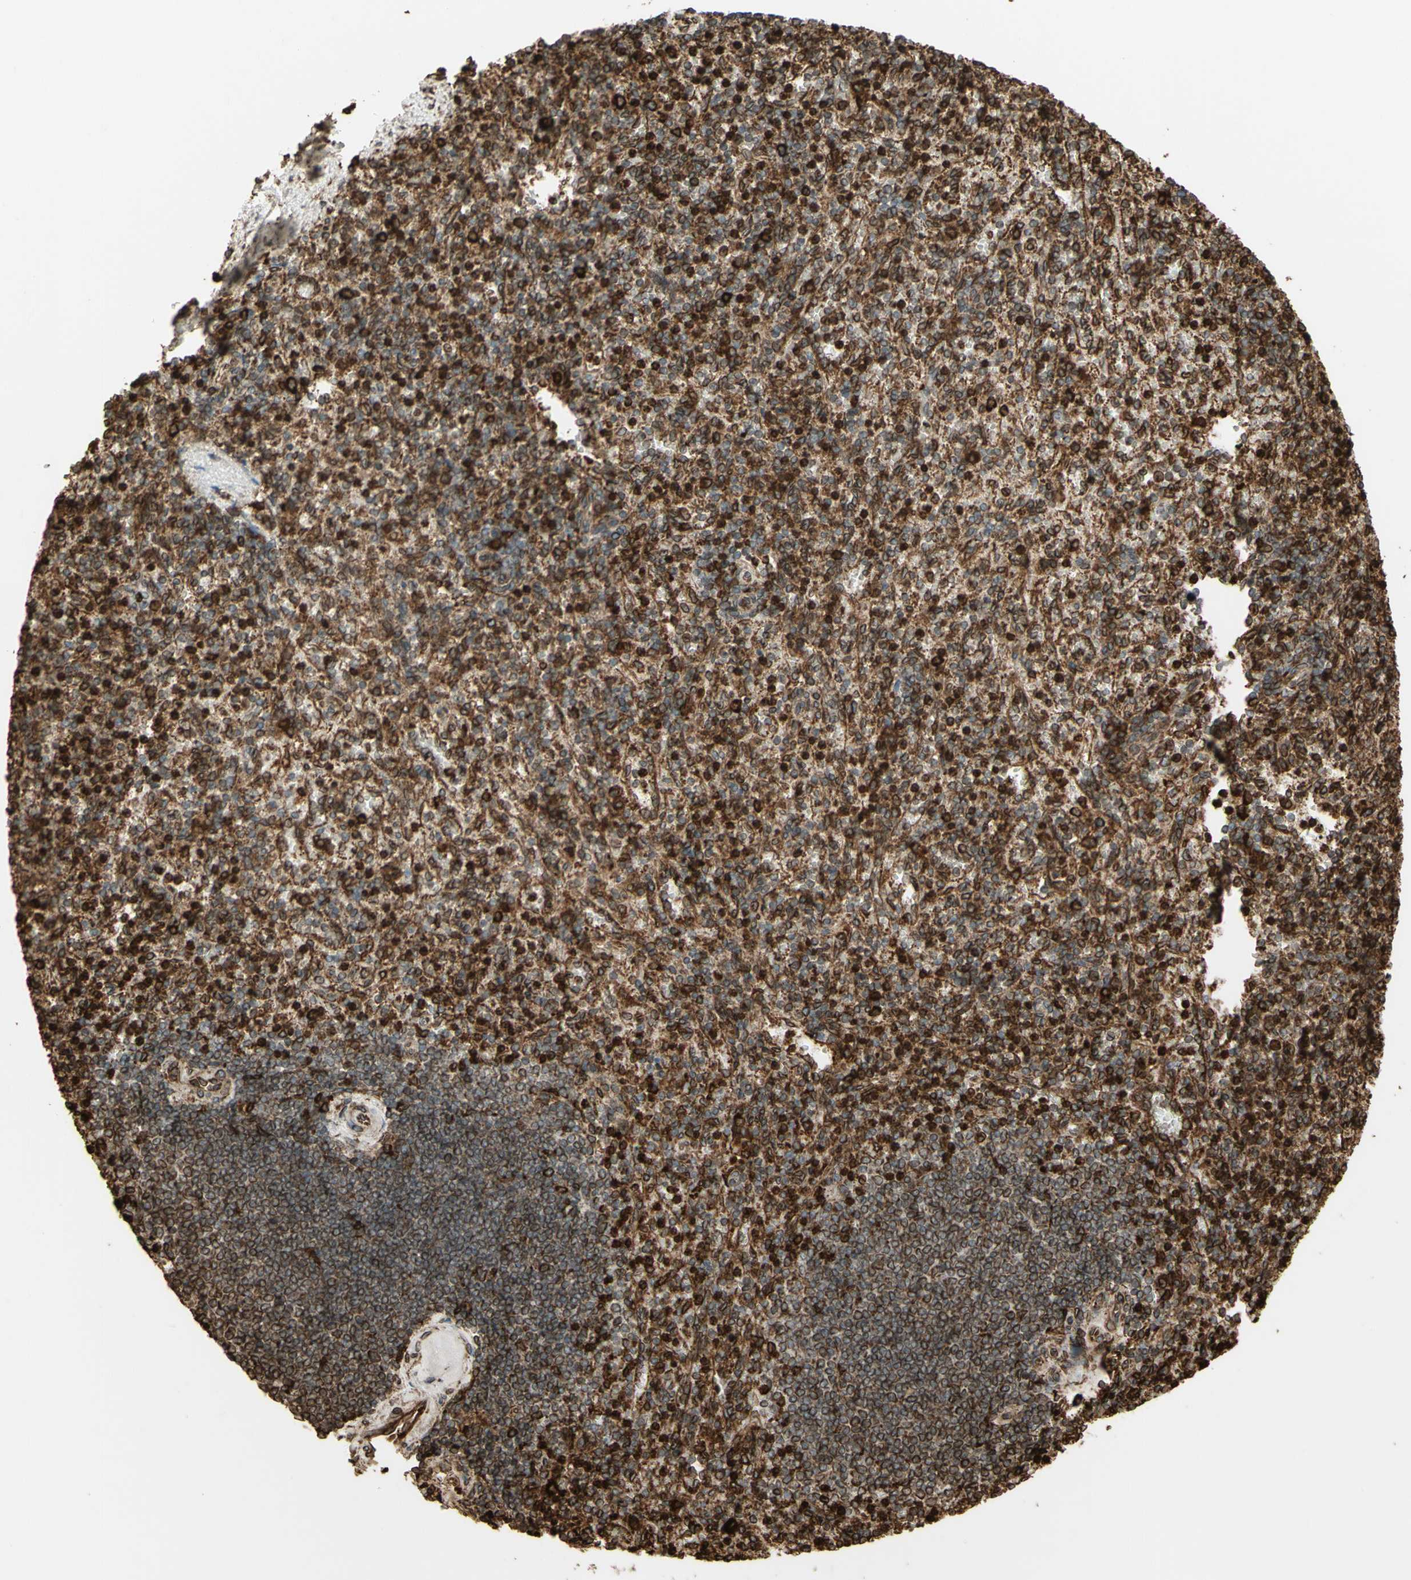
{"staining": {"intensity": "strong", "quantity": ">75%", "location": "cytoplasmic/membranous"}, "tissue": "spleen", "cell_type": "Cells in red pulp", "image_type": "normal", "snomed": [{"axis": "morphology", "description": "Normal tissue, NOS"}, {"axis": "topography", "description": "Spleen"}], "caption": "This photomicrograph reveals immunohistochemistry (IHC) staining of normal spleen, with high strong cytoplasmic/membranous expression in approximately >75% of cells in red pulp.", "gene": "CANX", "patient": {"sex": "female", "age": 74}}